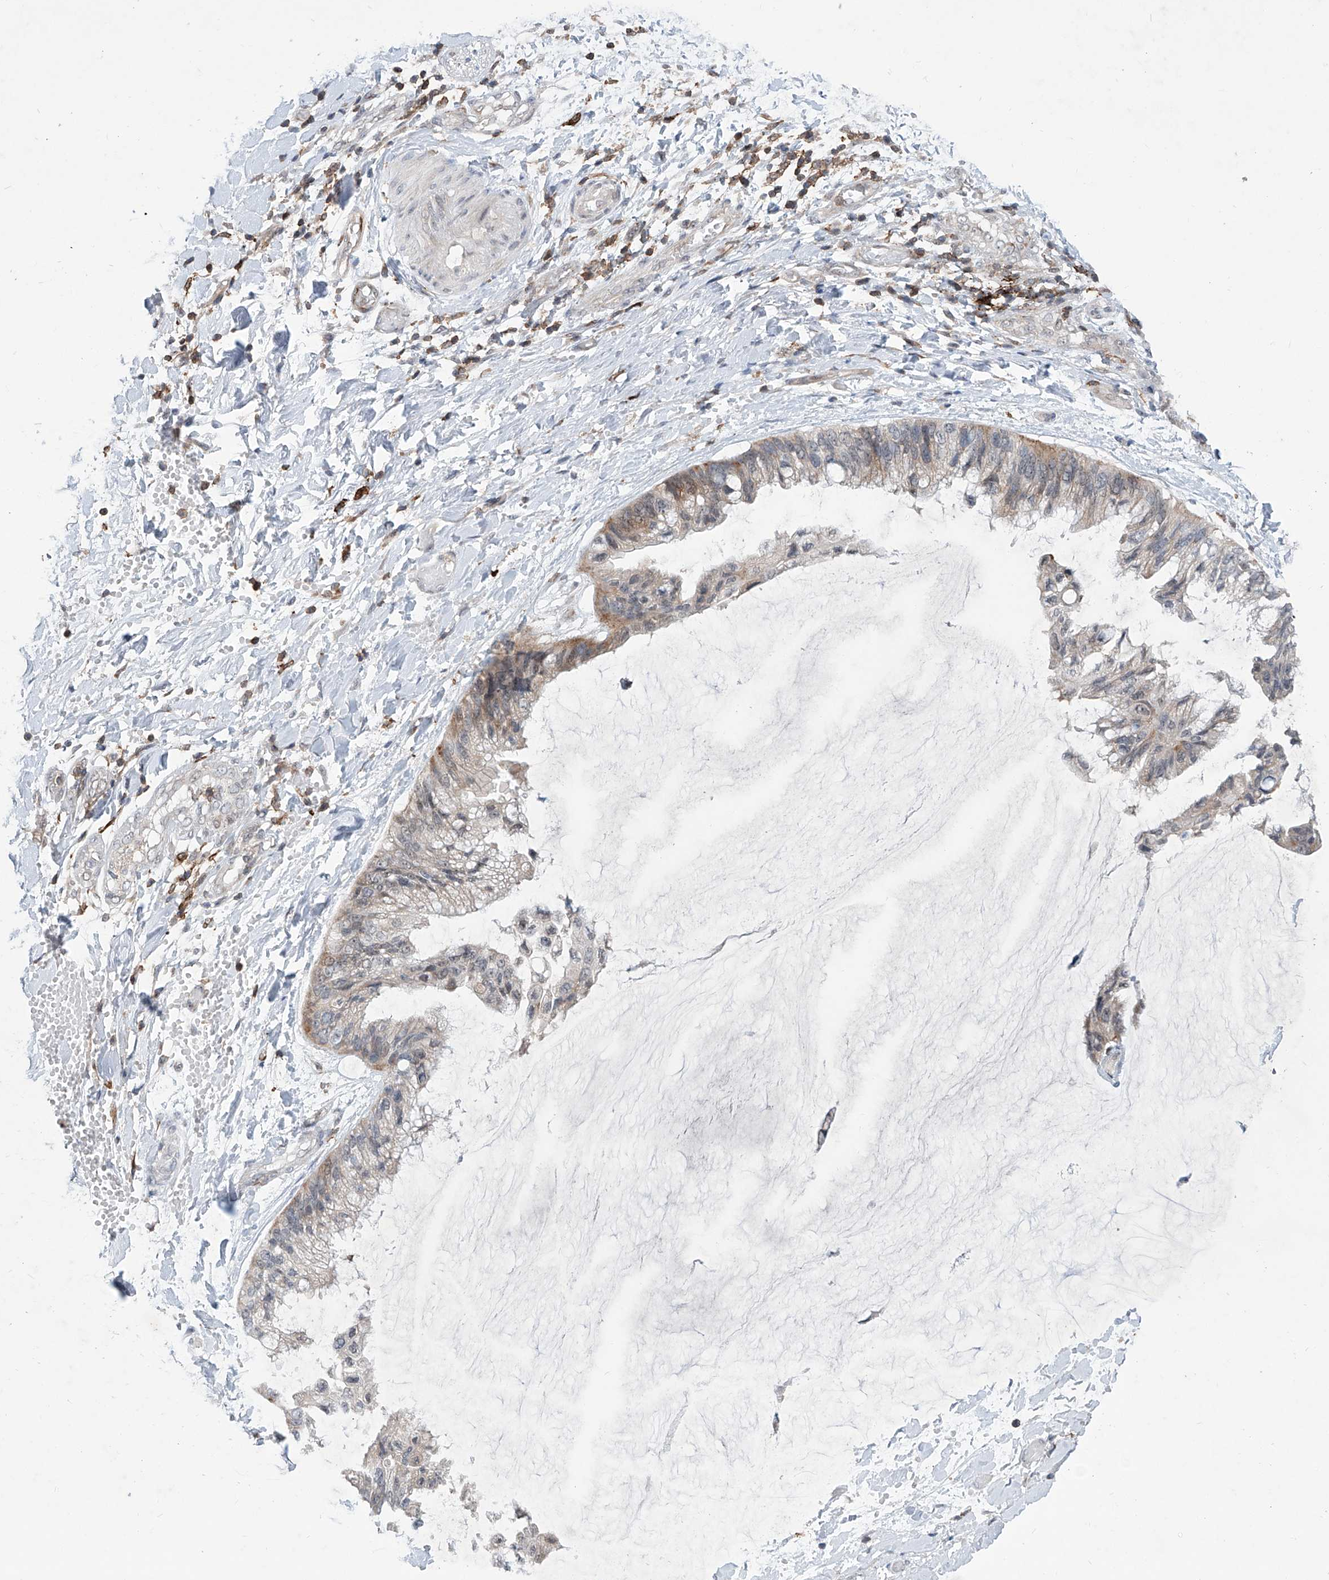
{"staining": {"intensity": "weak", "quantity": "<25%", "location": "cytoplasmic/membranous"}, "tissue": "ovarian cancer", "cell_type": "Tumor cells", "image_type": "cancer", "snomed": [{"axis": "morphology", "description": "Cystadenocarcinoma, mucinous, NOS"}, {"axis": "topography", "description": "Ovary"}], "caption": "Ovarian cancer (mucinous cystadenocarcinoma) was stained to show a protein in brown. There is no significant positivity in tumor cells.", "gene": "ZBTB48", "patient": {"sex": "female", "age": 39}}